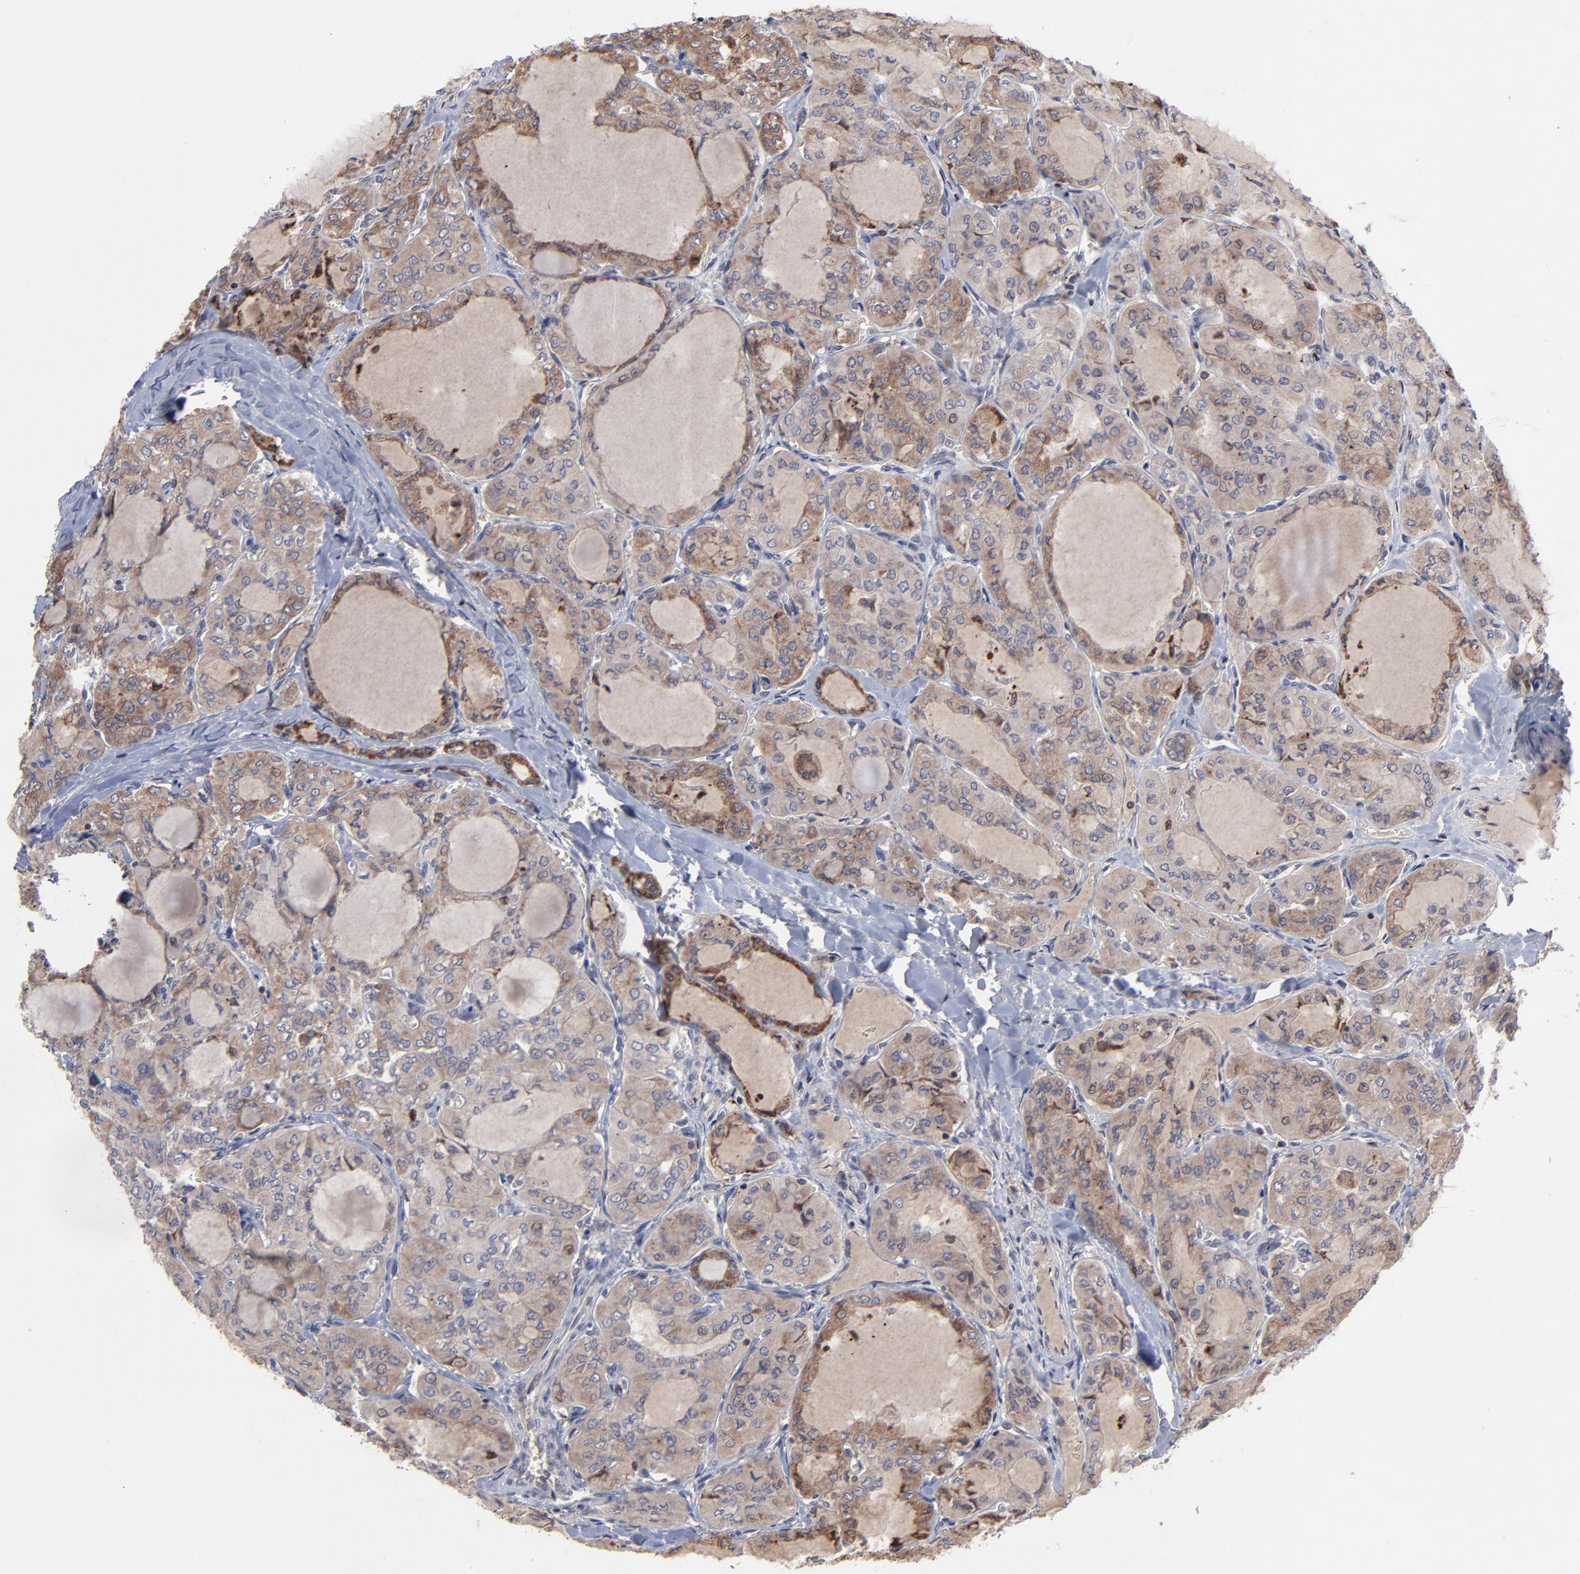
{"staining": {"intensity": "moderate", "quantity": ">75%", "location": "cytoplasmic/membranous"}, "tissue": "thyroid cancer", "cell_type": "Tumor cells", "image_type": "cancer", "snomed": [{"axis": "morphology", "description": "Papillary adenocarcinoma, NOS"}, {"axis": "topography", "description": "Thyroid gland"}], "caption": "Immunohistochemistry (IHC) micrograph of human thyroid cancer (papillary adenocarcinoma) stained for a protein (brown), which exhibits medium levels of moderate cytoplasmic/membranous positivity in approximately >75% of tumor cells.", "gene": "UBE2L6", "patient": {"sex": "male", "age": 20}}